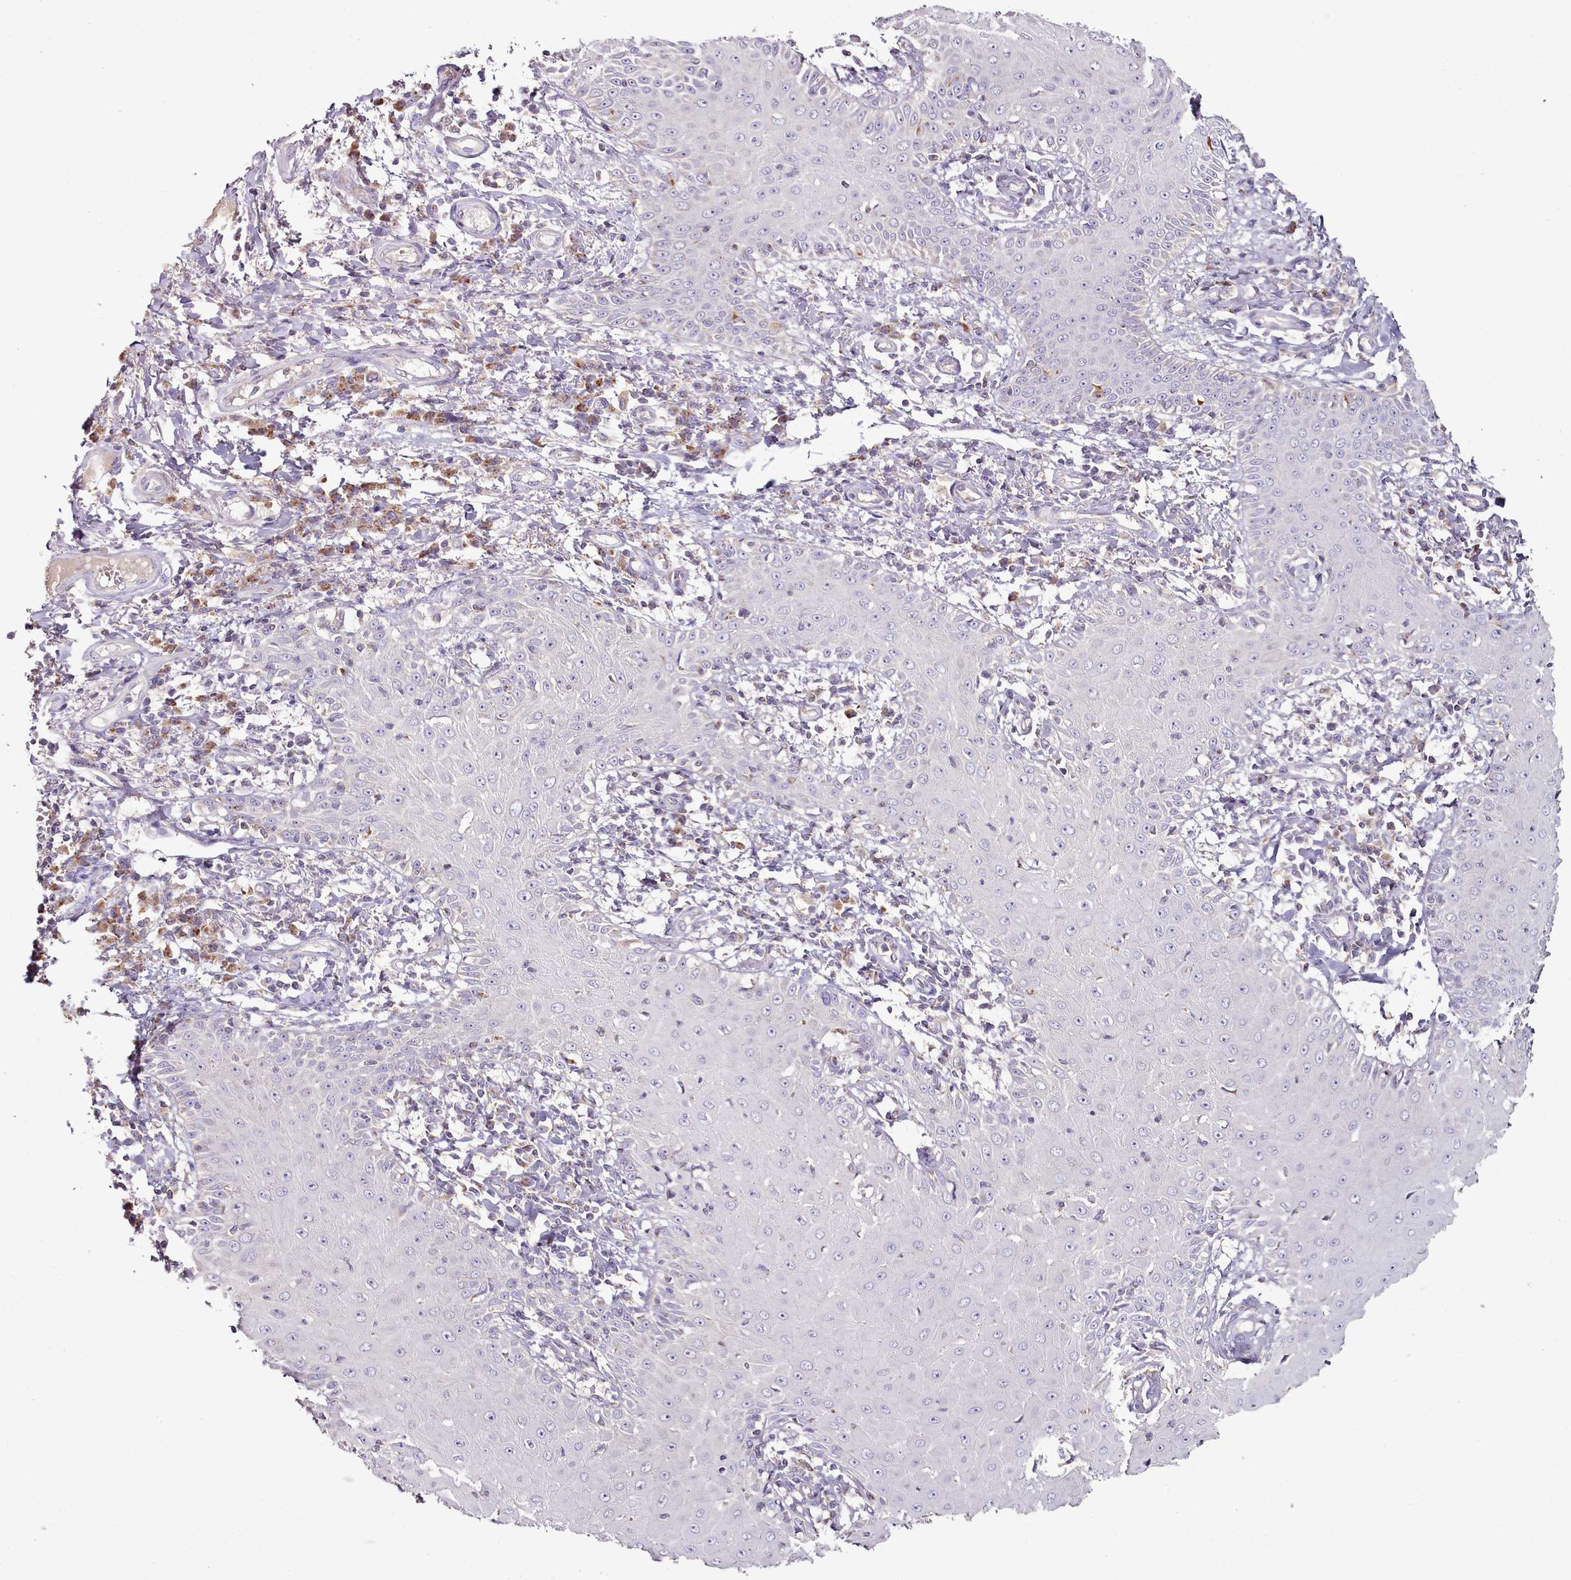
{"staining": {"intensity": "negative", "quantity": "none", "location": "none"}, "tissue": "skin cancer", "cell_type": "Tumor cells", "image_type": "cancer", "snomed": [{"axis": "morphology", "description": "Squamous cell carcinoma, NOS"}, {"axis": "topography", "description": "Skin"}], "caption": "A photomicrograph of skin squamous cell carcinoma stained for a protein reveals no brown staining in tumor cells. The staining is performed using DAB (3,3'-diaminobenzidine) brown chromogen with nuclei counter-stained in using hematoxylin.", "gene": "ACSS1", "patient": {"sex": "male", "age": 70}}